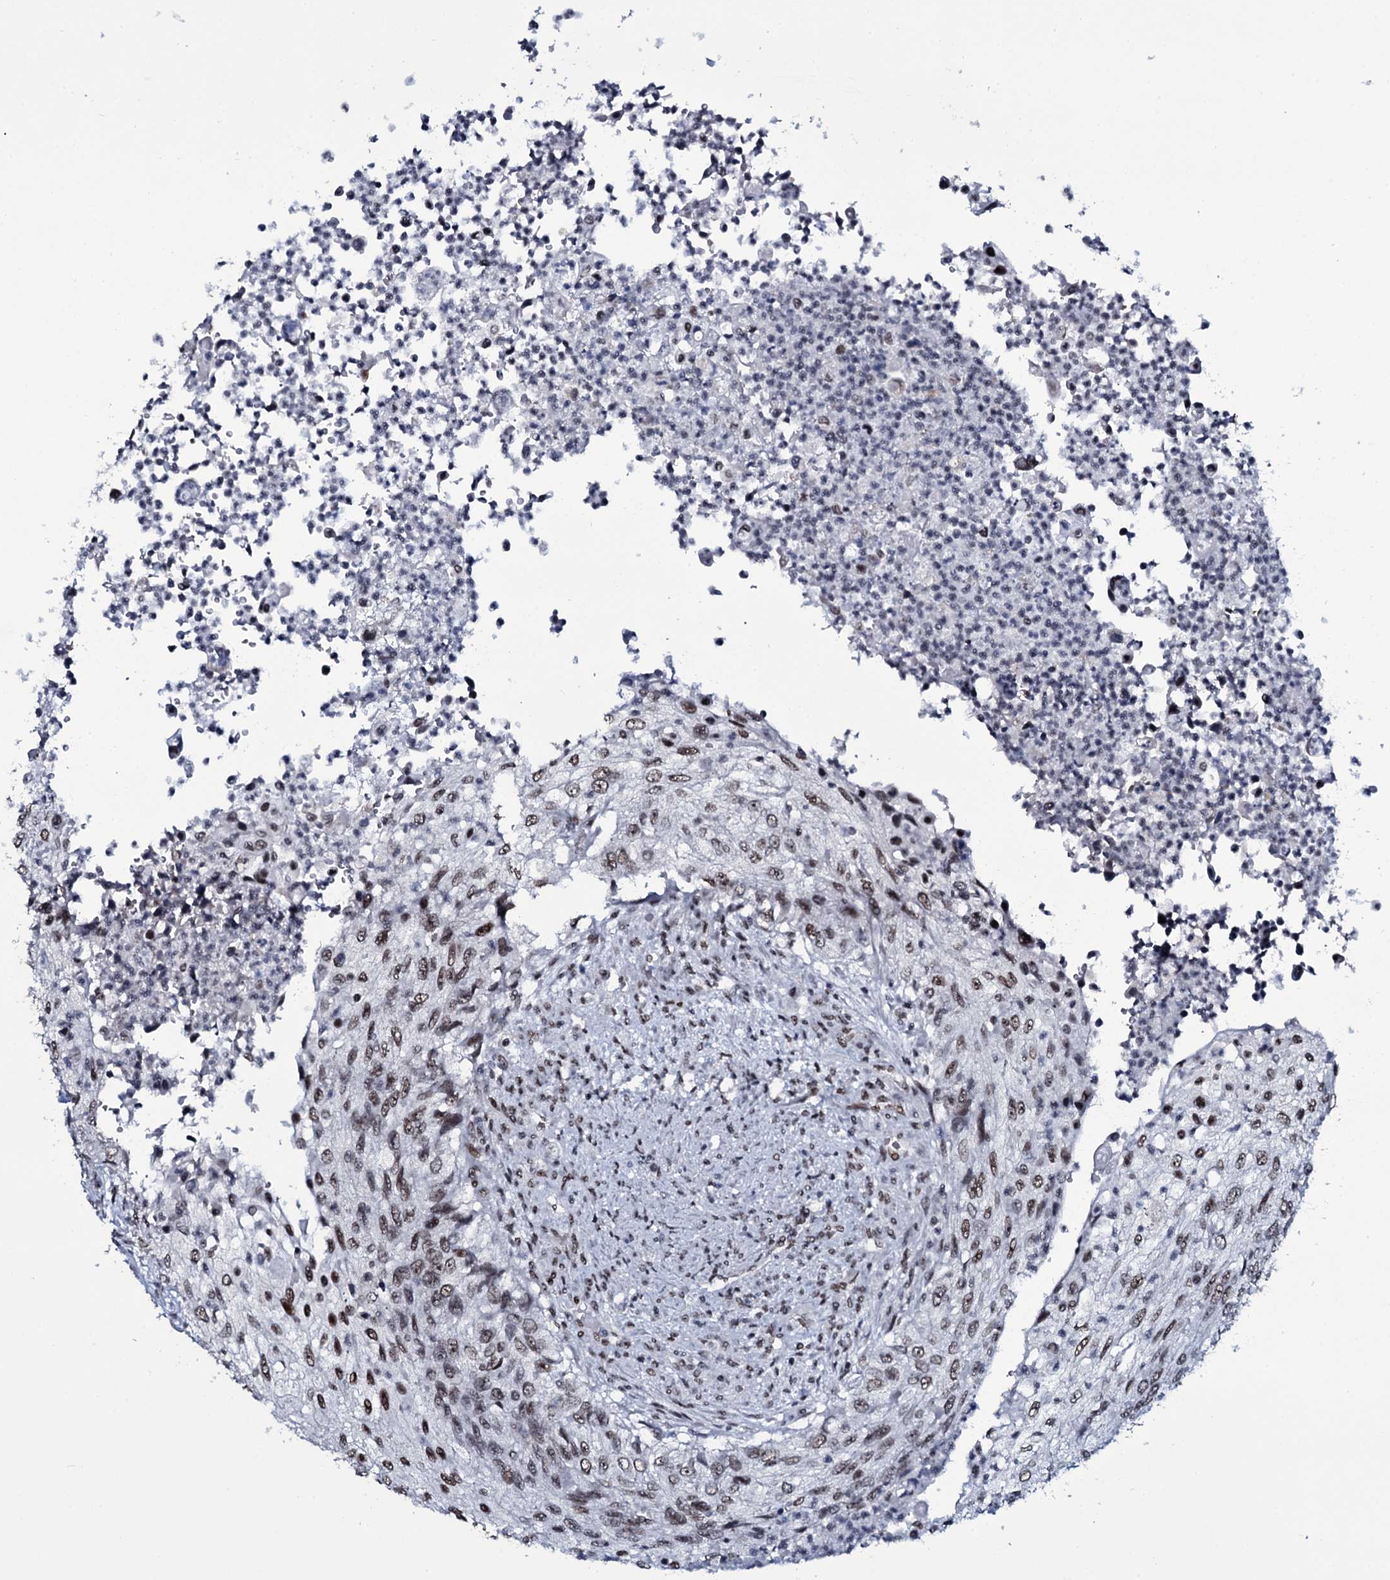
{"staining": {"intensity": "moderate", "quantity": ">75%", "location": "nuclear"}, "tissue": "urothelial cancer", "cell_type": "Tumor cells", "image_type": "cancer", "snomed": [{"axis": "morphology", "description": "Urothelial carcinoma, High grade"}, {"axis": "topography", "description": "Urinary bladder"}], "caption": "Tumor cells exhibit medium levels of moderate nuclear expression in about >75% of cells in high-grade urothelial carcinoma. The staining was performed using DAB (3,3'-diaminobenzidine) to visualize the protein expression in brown, while the nuclei were stained in blue with hematoxylin (Magnification: 20x).", "gene": "ZMIZ2", "patient": {"sex": "female", "age": 60}}